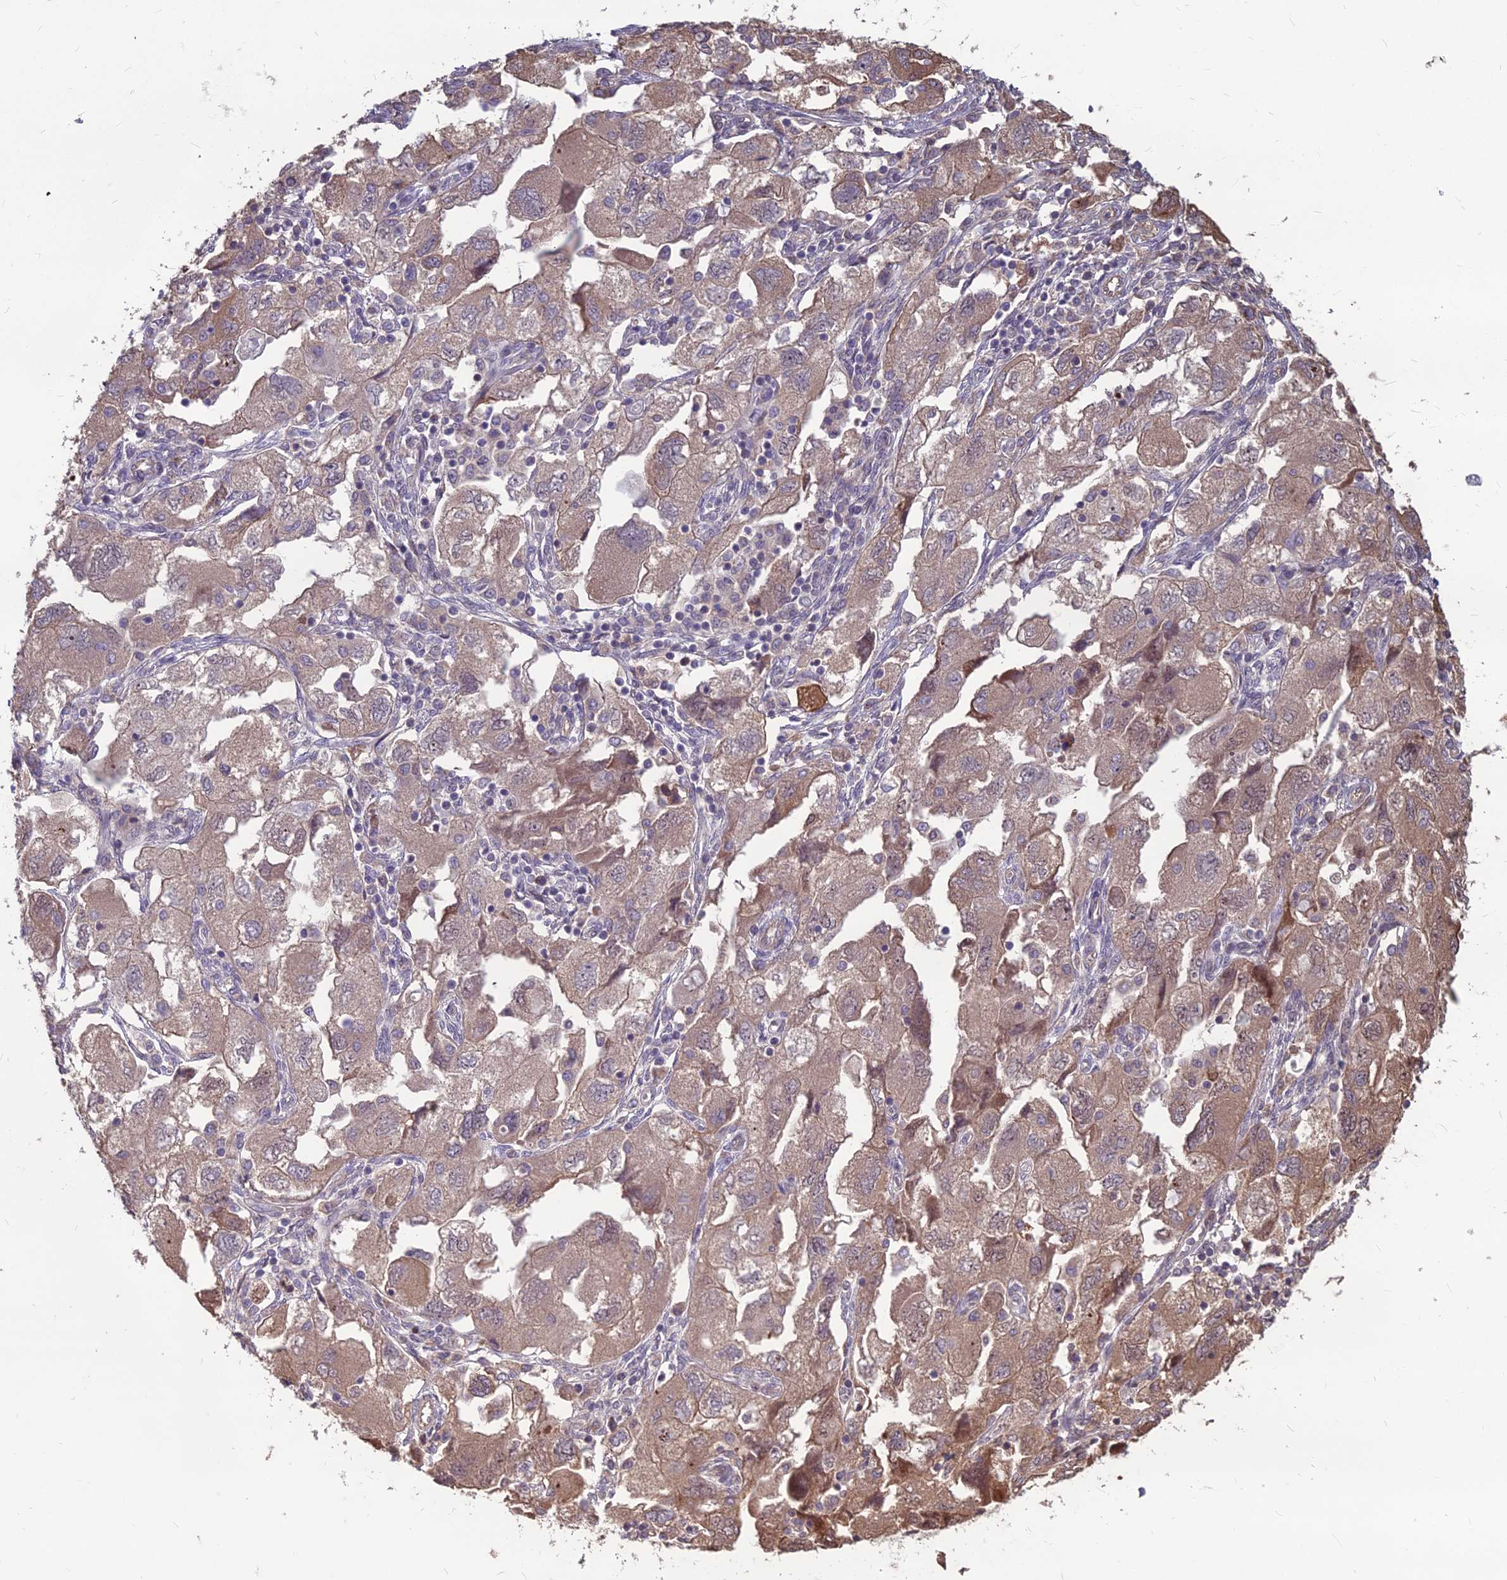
{"staining": {"intensity": "moderate", "quantity": "25%-75%", "location": "cytoplasmic/membranous"}, "tissue": "ovarian cancer", "cell_type": "Tumor cells", "image_type": "cancer", "snomed": [{"axis": "morphology", "description": "Carcinoma, NOS"}, {"axis": "morphology", "description": "Cystadenocarcinoma, serous, NOS"}, {"axis": "topography", "description": "Ovary"}], "caption": "Carcinoma (ovarian) stained with a brown dye exhibits moderate cytoplasmic/membranous positive staining in approximately 25%-75% of tumor cells.", "gene": "LSM6", "patient": {"sex": "female", "age": 69}}